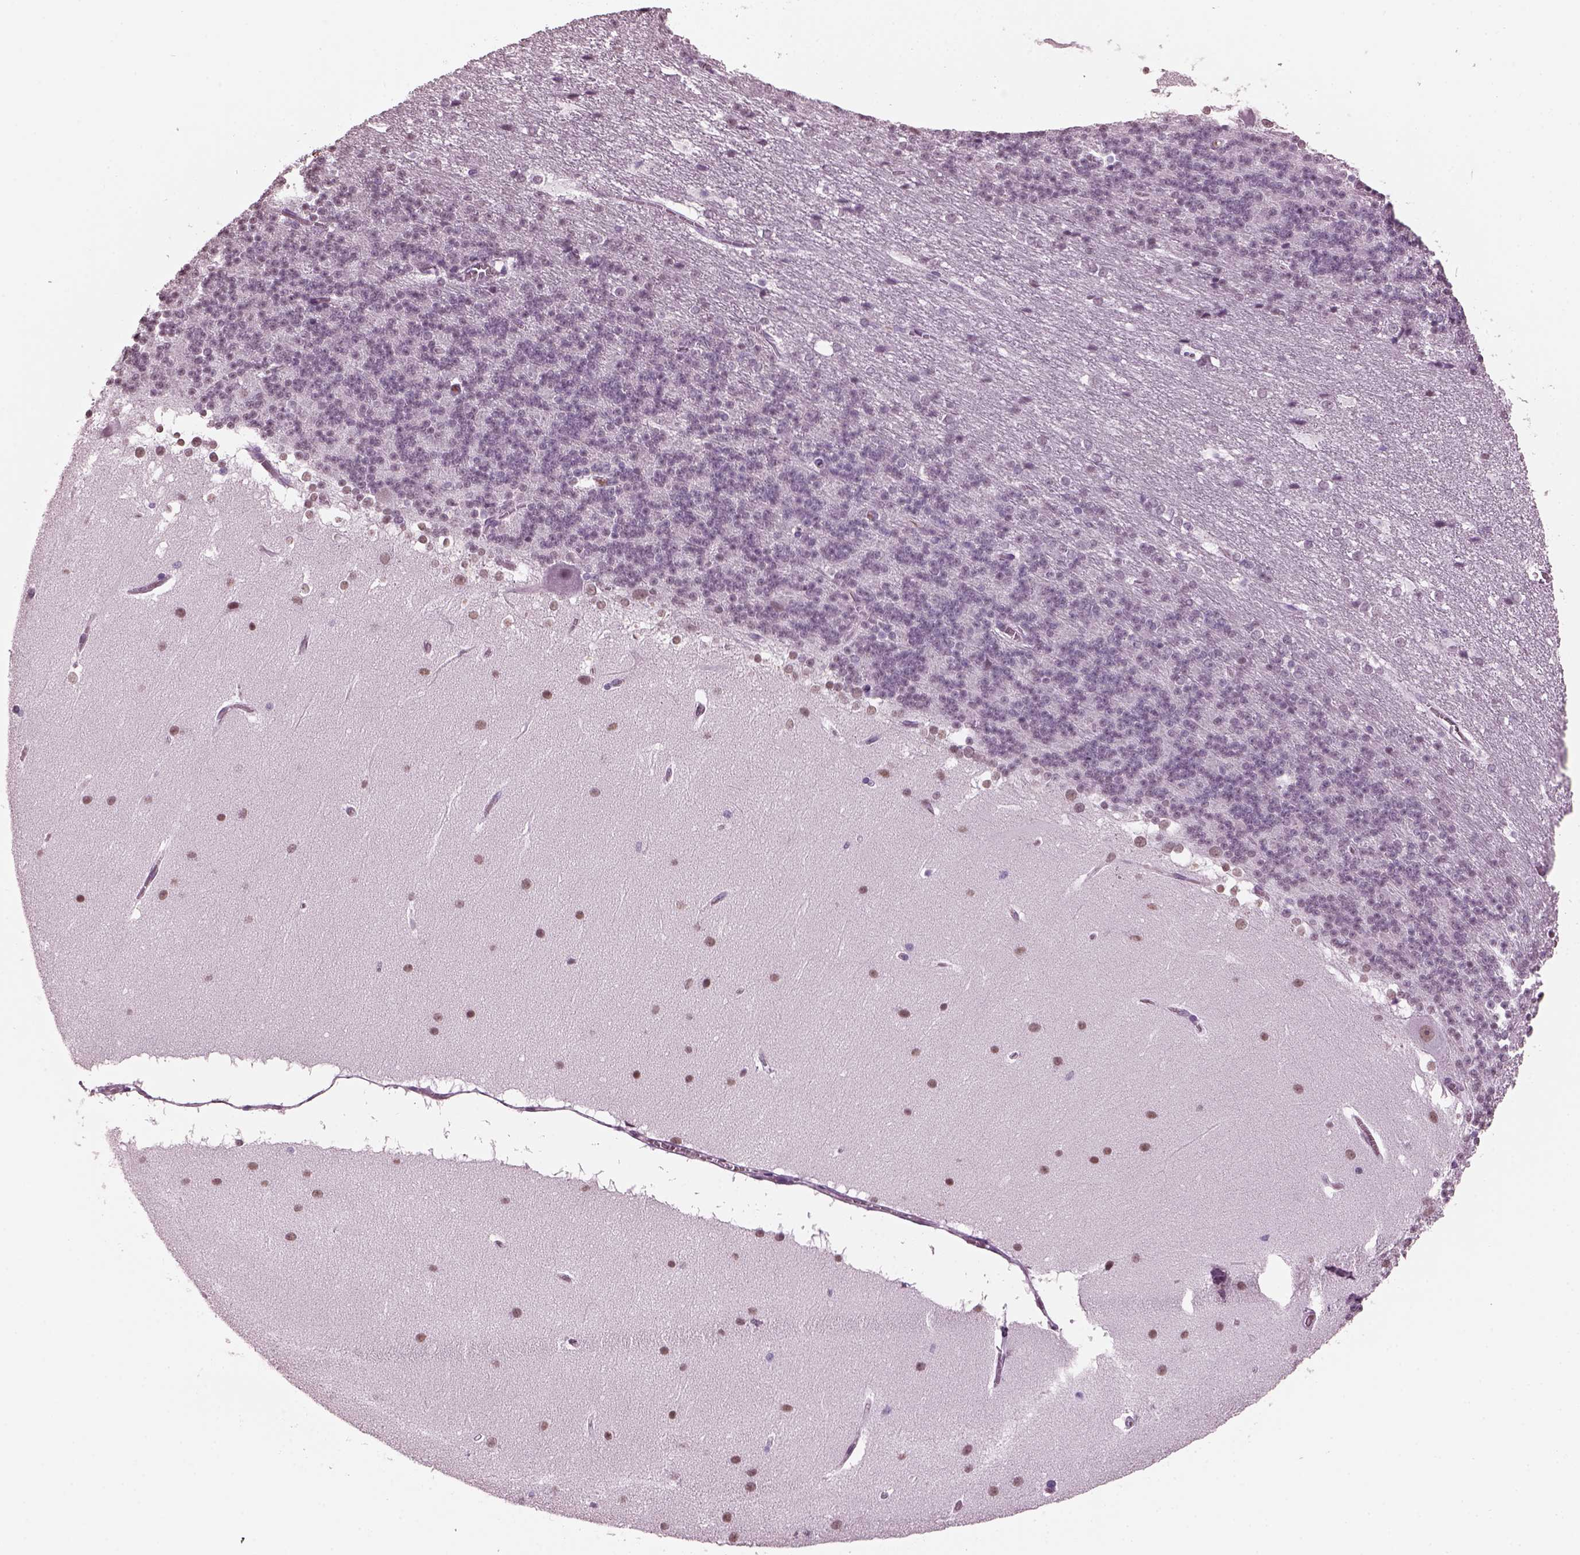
{"staining": {"intensity": "negative", "quantity": "none", "location": "none"}, "tissue": "cerebellum", "cell_type": "Cells in granular layer", "image_type": "normal", "snomed": [{"axis": "morphology", "description": "Normal tissue, NOS"}, {"axis": "topography", "description": "Cerebellum"}], "caption": "Cells in granular layer show no significant protein staining in normal cerebellum.", "gene": "KRTAP3", "patient": {"sex": "female", "age": 19}}